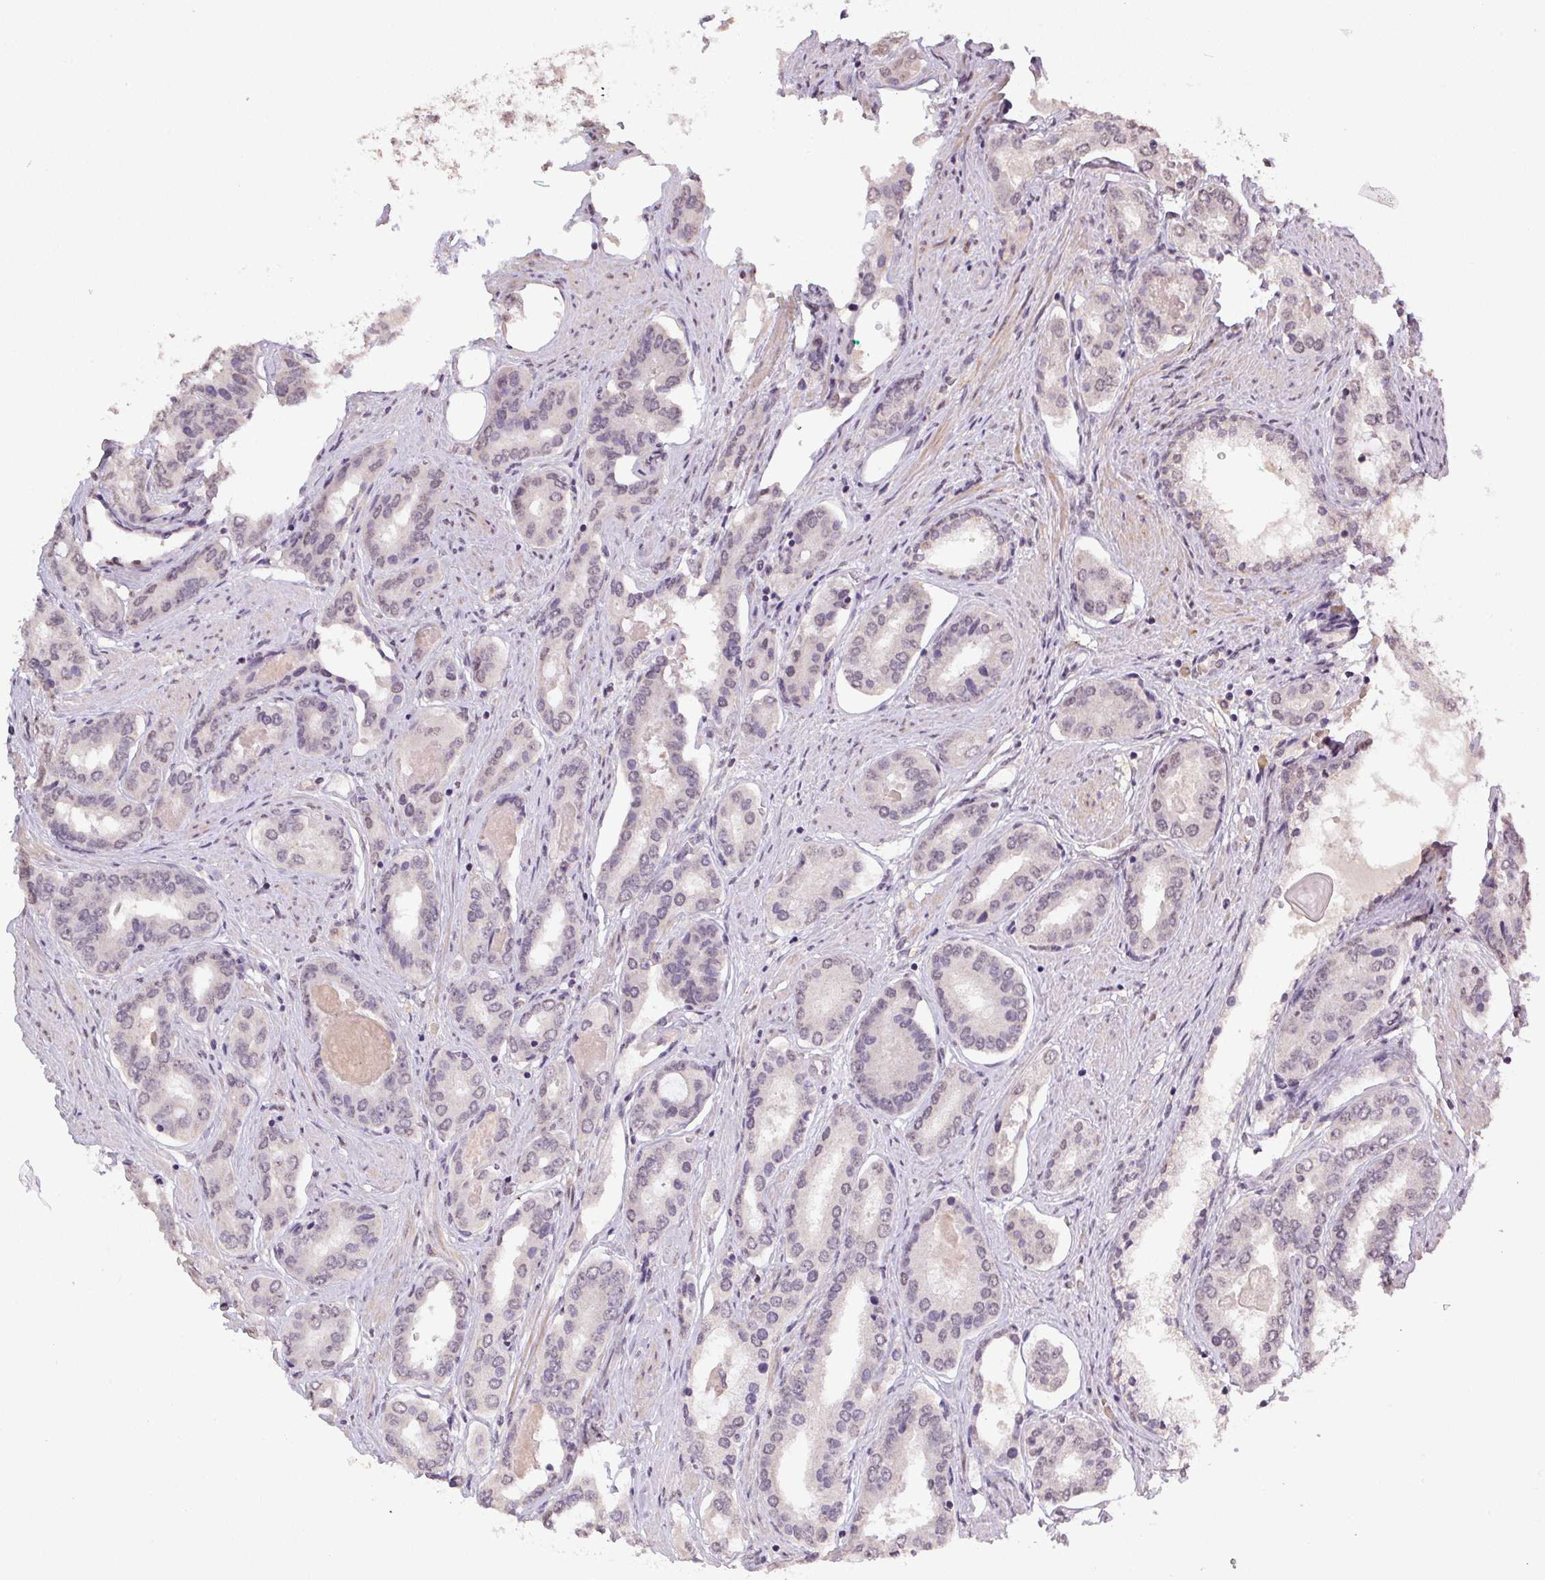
{"staining": {"intensity": "negative", "quantity": "none", "location": "none"}, "tissue": "prostate cancer", "cell_type": "Tumor cells", "image_type": "cancer", "snomed": [{"axis": "morphology", "description": "Adenocarcinoma, High grade"}, {"axis": "topography", "description": "Prostate"}], "caption": "Human prostate adenocarcinoma (high-grade) stained for a protein using IHC displays no expression in tumor cells.", "gene": "PPP4R4", "patient": {"sex": "male", "age": 63}}